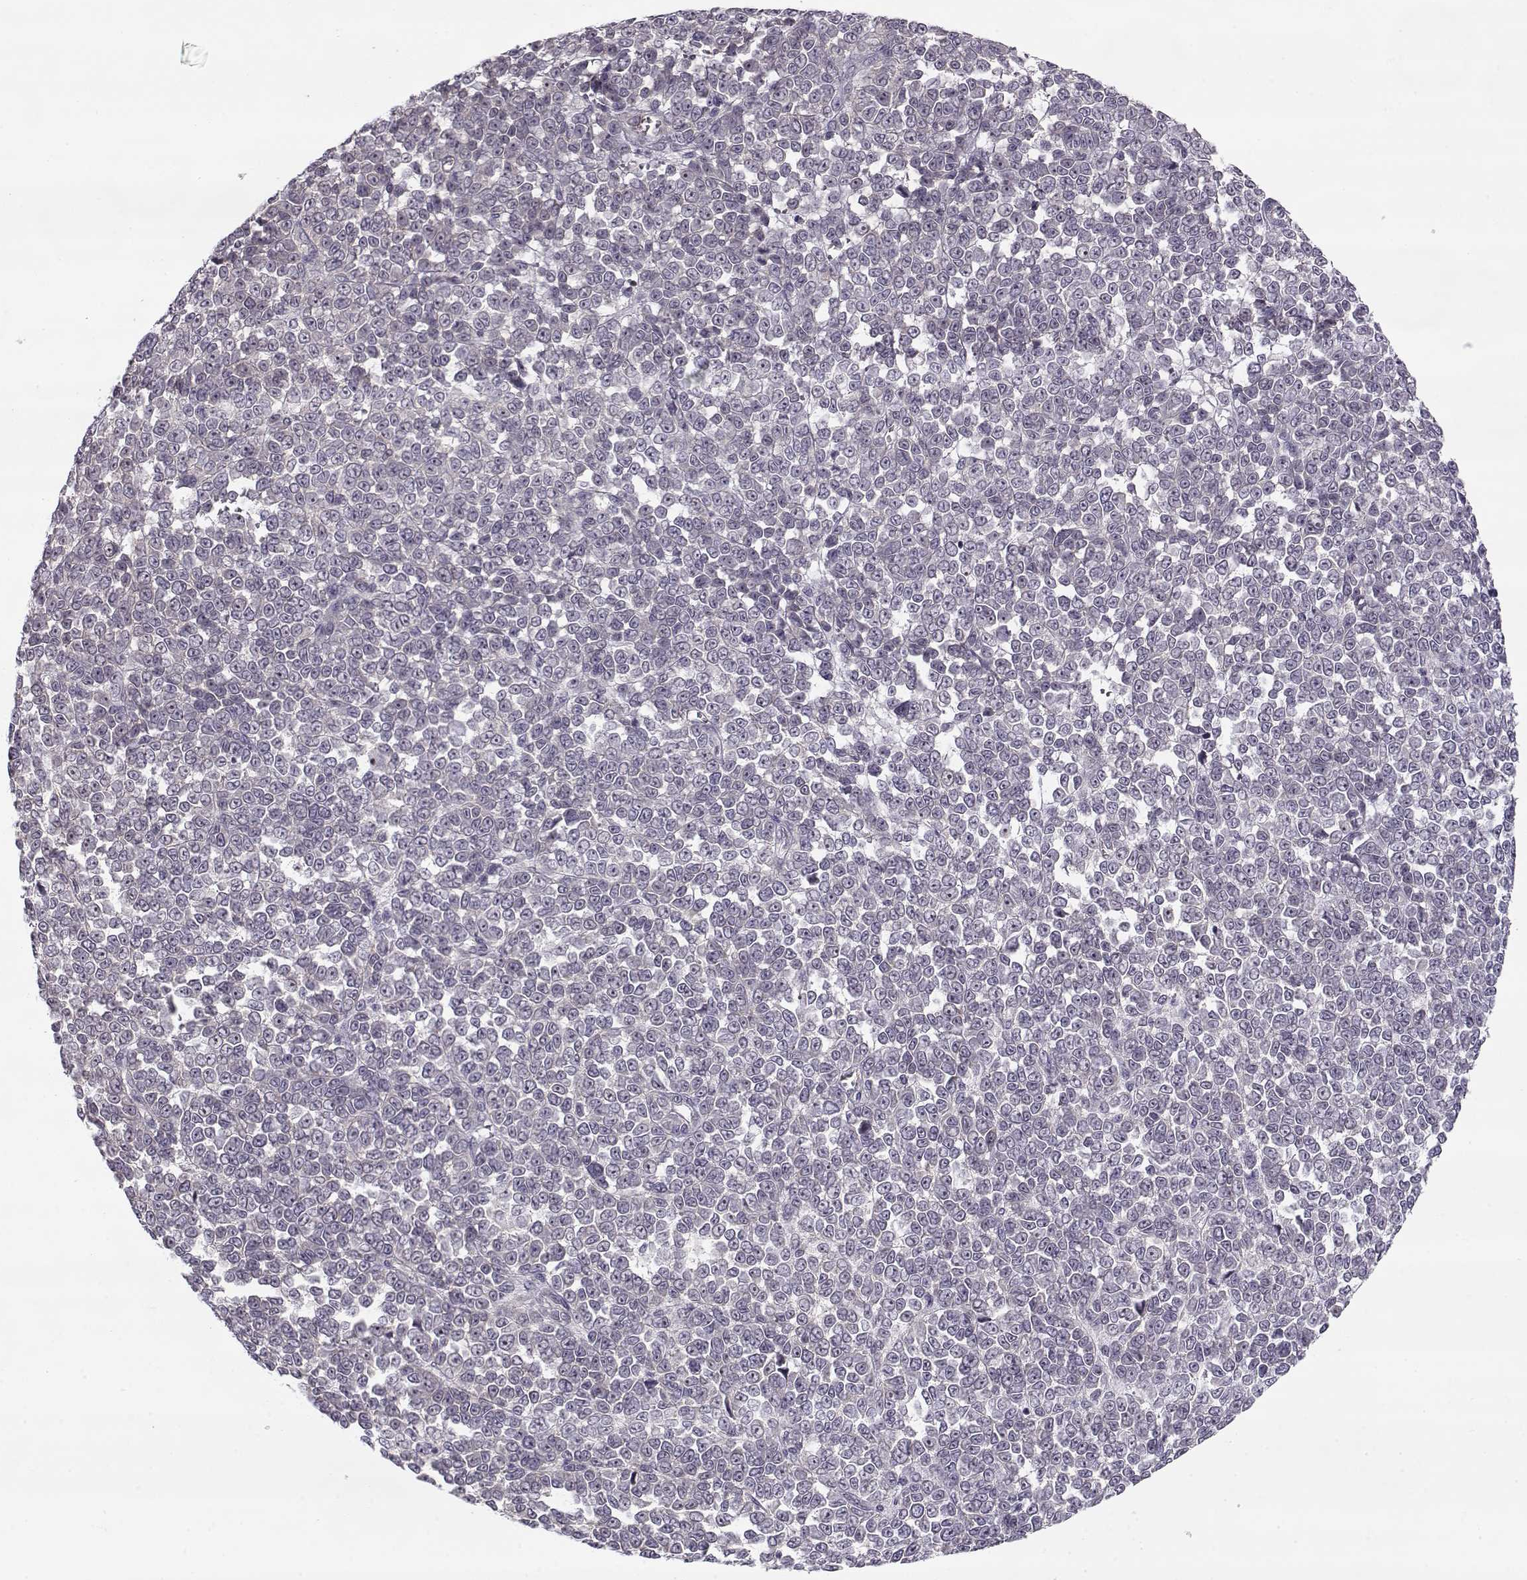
{"staining": {"intensity": "negative", "quantity": "none", "location": "none"}, "tissue": "melanoma", "cell_type": "Tumor cells", "image_type": "cancer", "snomed": [{"axis": "morphology", "description": "Malignant melanoma, NOS"}, {"axis": "topography", "description": "Skin"}], "caption": "Immunohistochemistry (IHC) histopathology image of human melanoma stained for a protein (brown), which displays no staining in tumor cells.", "gene": "PNMT", "patient": {"sex": "female", "age": 95}}